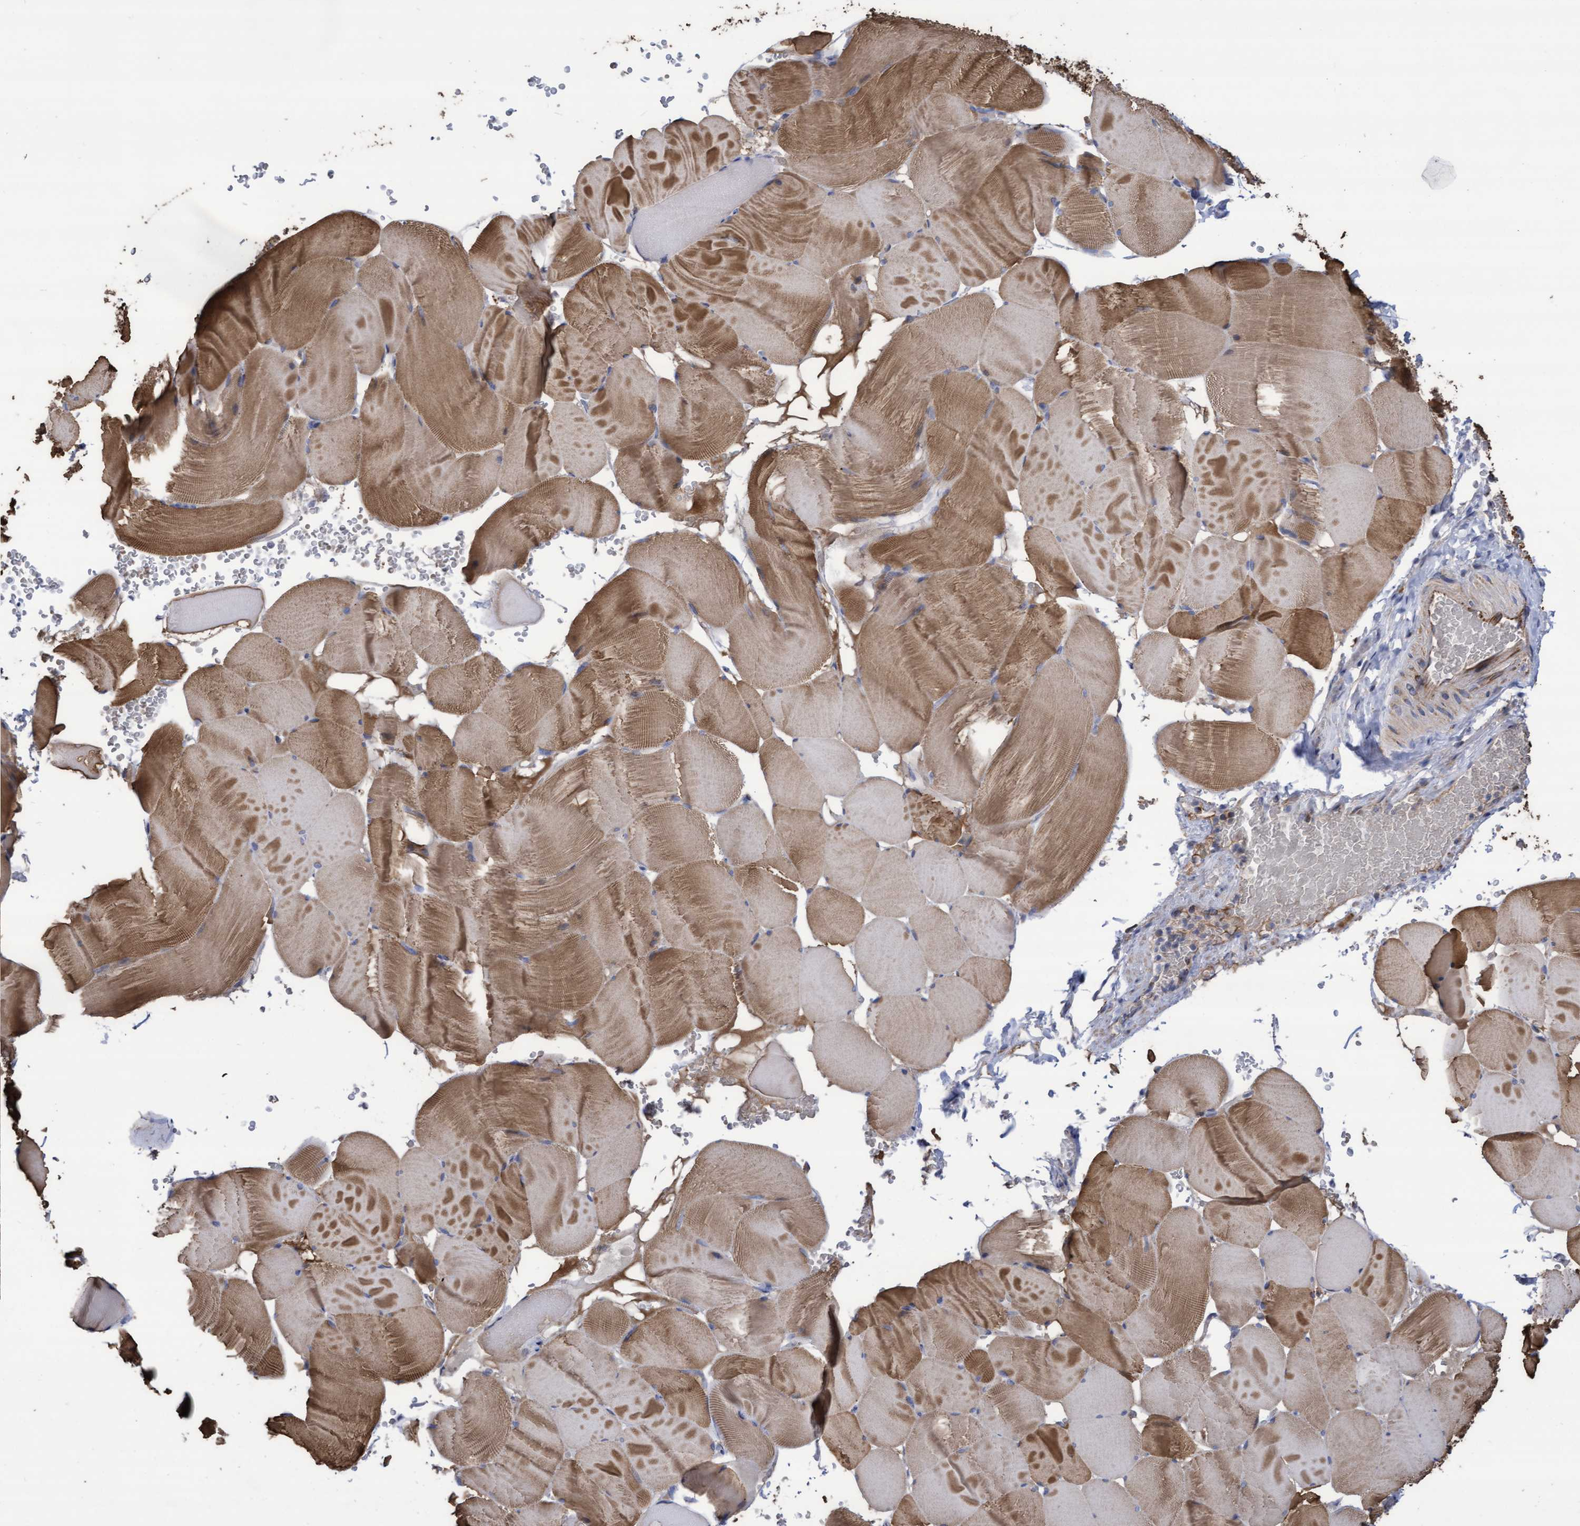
{"staining": {"intensity": "moderate", "quantity": ">75%", "location": "cytoplasmic/membranous"}, "tissue": "skeletal muscle", "cell_type": "Myocytes", "image_type": "normal", "snomed": [{"axis": "morphology", "description": "Normal tissue, NOS"}, {"axis": "topography", "description": "Skeletal muscle"}], "caption": "Immunohistochemical staining of normal skeletal muscle shows moderate cytoplasmic/membranous protein positivity in approximately >75% of myocytes. Ihc stains the protein of interest in brown and the nuclei are stained blue.", "gene": "COBL", "patient": {"sex": "male", "age": 62}}